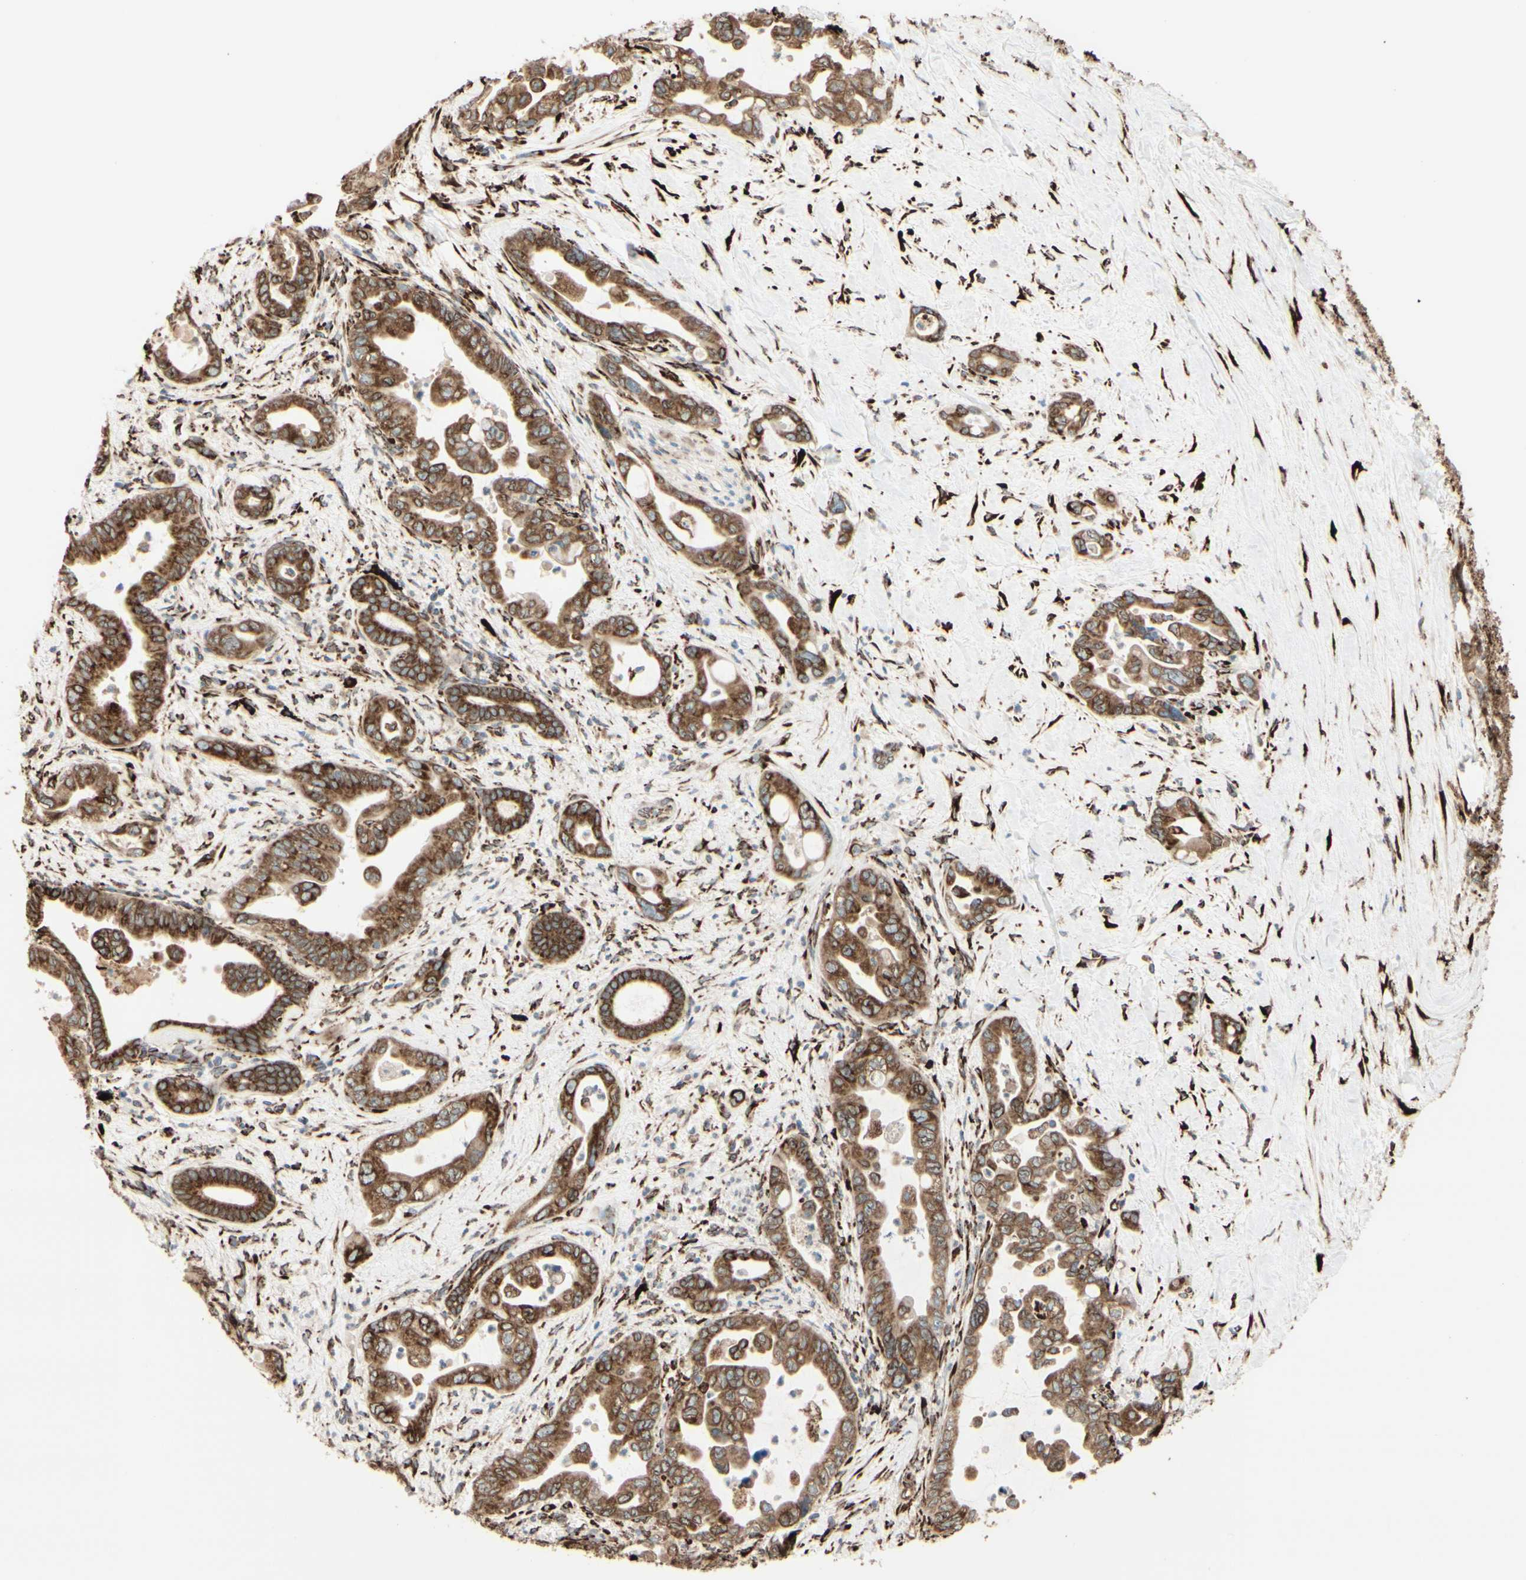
{"staining": {"intensity": "strong", "quantity": ">75%", "location": "cytoplasmic/membranous"}, "tissue": "pancreatic cancer", "cell_type": "Tumor cells", "image_type": "cancer", "snomed": [{"axis": "morphology", "description": "Adenocarcinoma, NOS"}, {"axis": "topography", "description": "Pancreas"}], "caption": "This photomicrograph reveals adenocarcinoma (pancreatic) stained with immunohistochemistry to label a protein in brown. The cytoplasmic/membranous of tumor cells show strong positivity for the protein. Nuclei are counter-stained blue.", "gene": "RRBP1", "patient": {"sex": "male", "age": 70}}